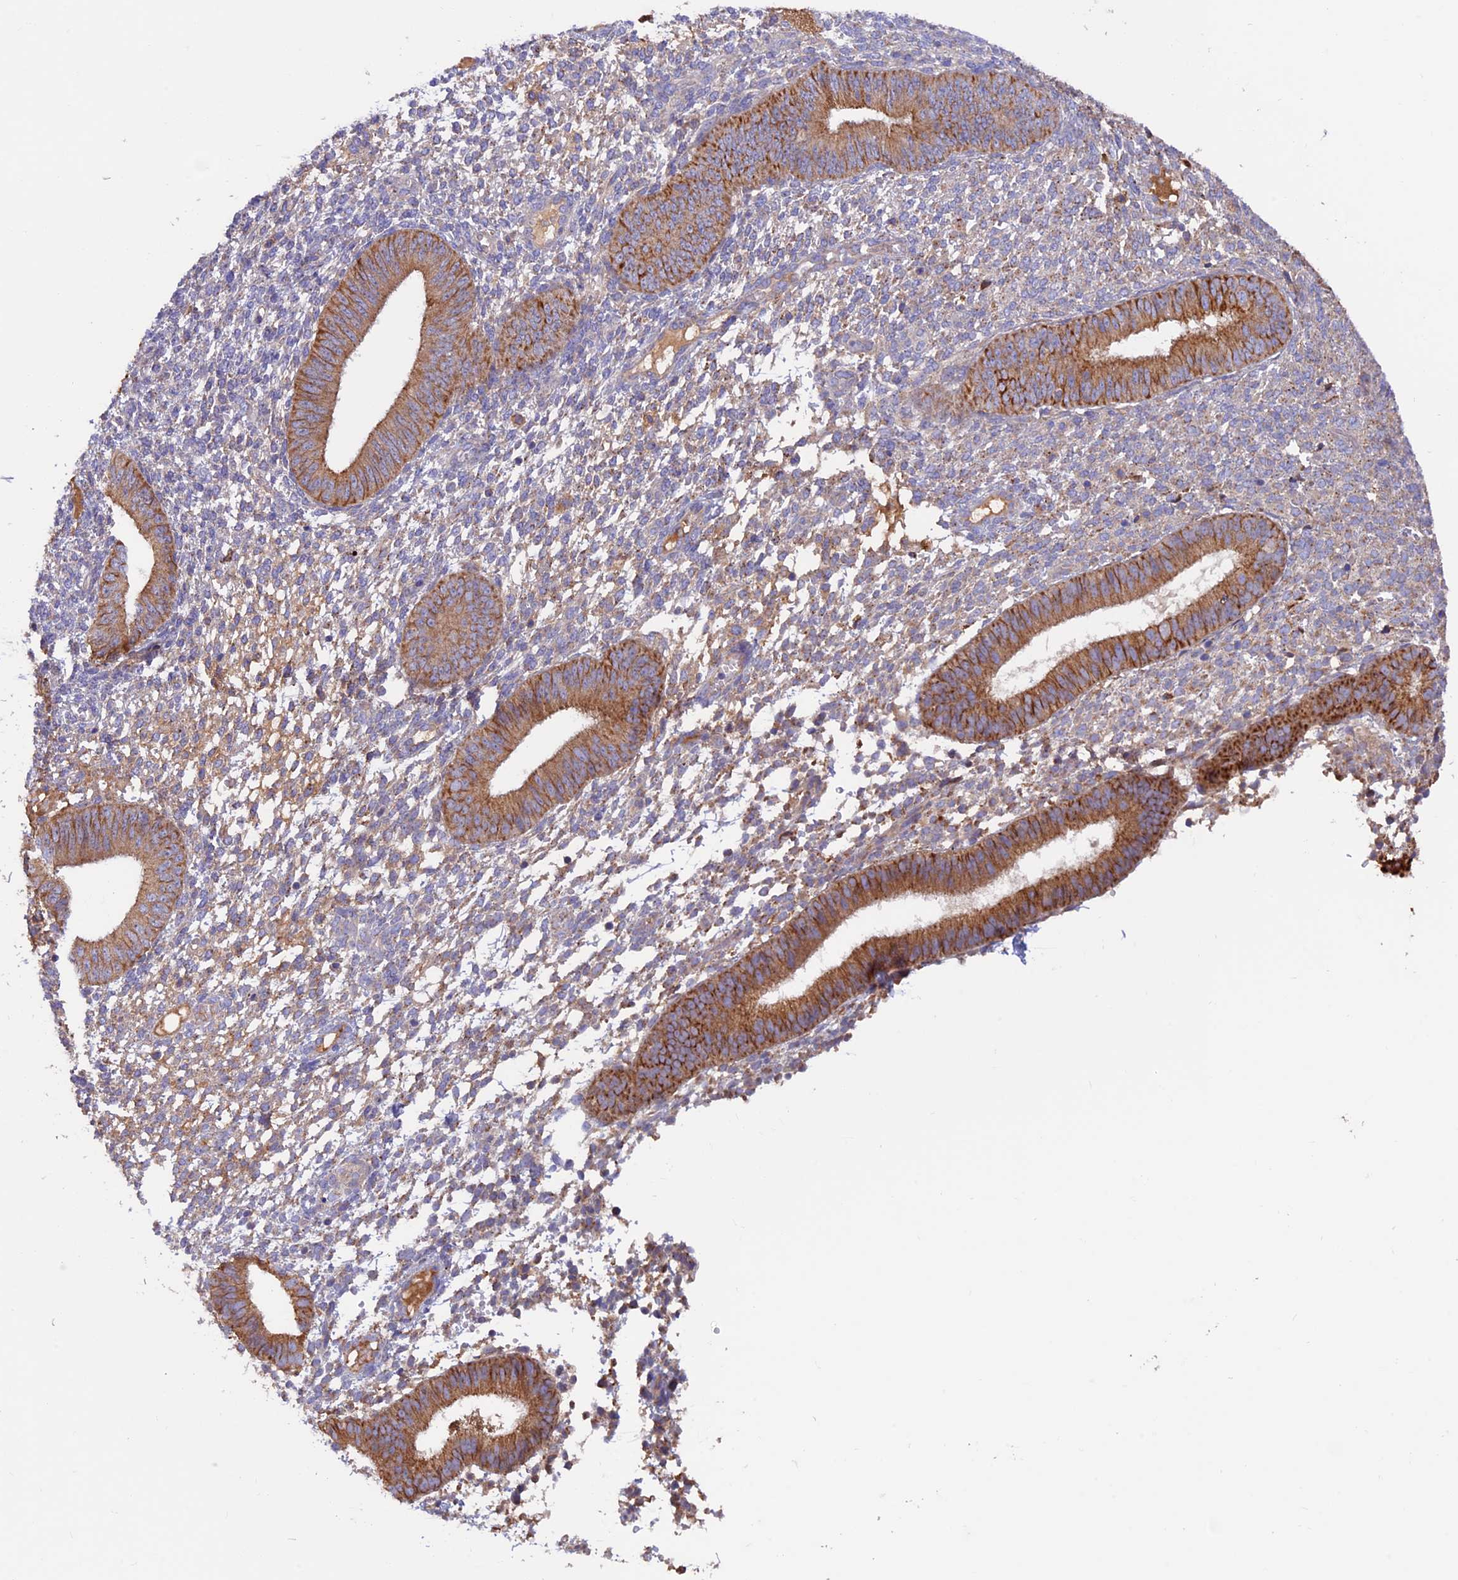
{"staining": {"intensity": "weak", "quantity": "25%-75%", "location": "cytoplasmic/membranous"}, "tissue": "endometrium", "cell_type": "Cells in endometrial stroma", "image_type": "normal", "snomed": [{"axis": "morphology", "description": "Normal tissue, NOS"}, {"axis": "topography", "description": "Endometrium"}], "caption": "A photomicrograph of endometrium stained for a protein reveals weak cytoplasmic/membranous brown staining in cells in endometrial stroma. The staining was performed using DAB to visualize the protein expression in brown, while the nuclei were stained in blue with hematoxylin (Magnification: 20x).", "gene": "PTPN9", "patient": {"sex": "female", "age": 49}}